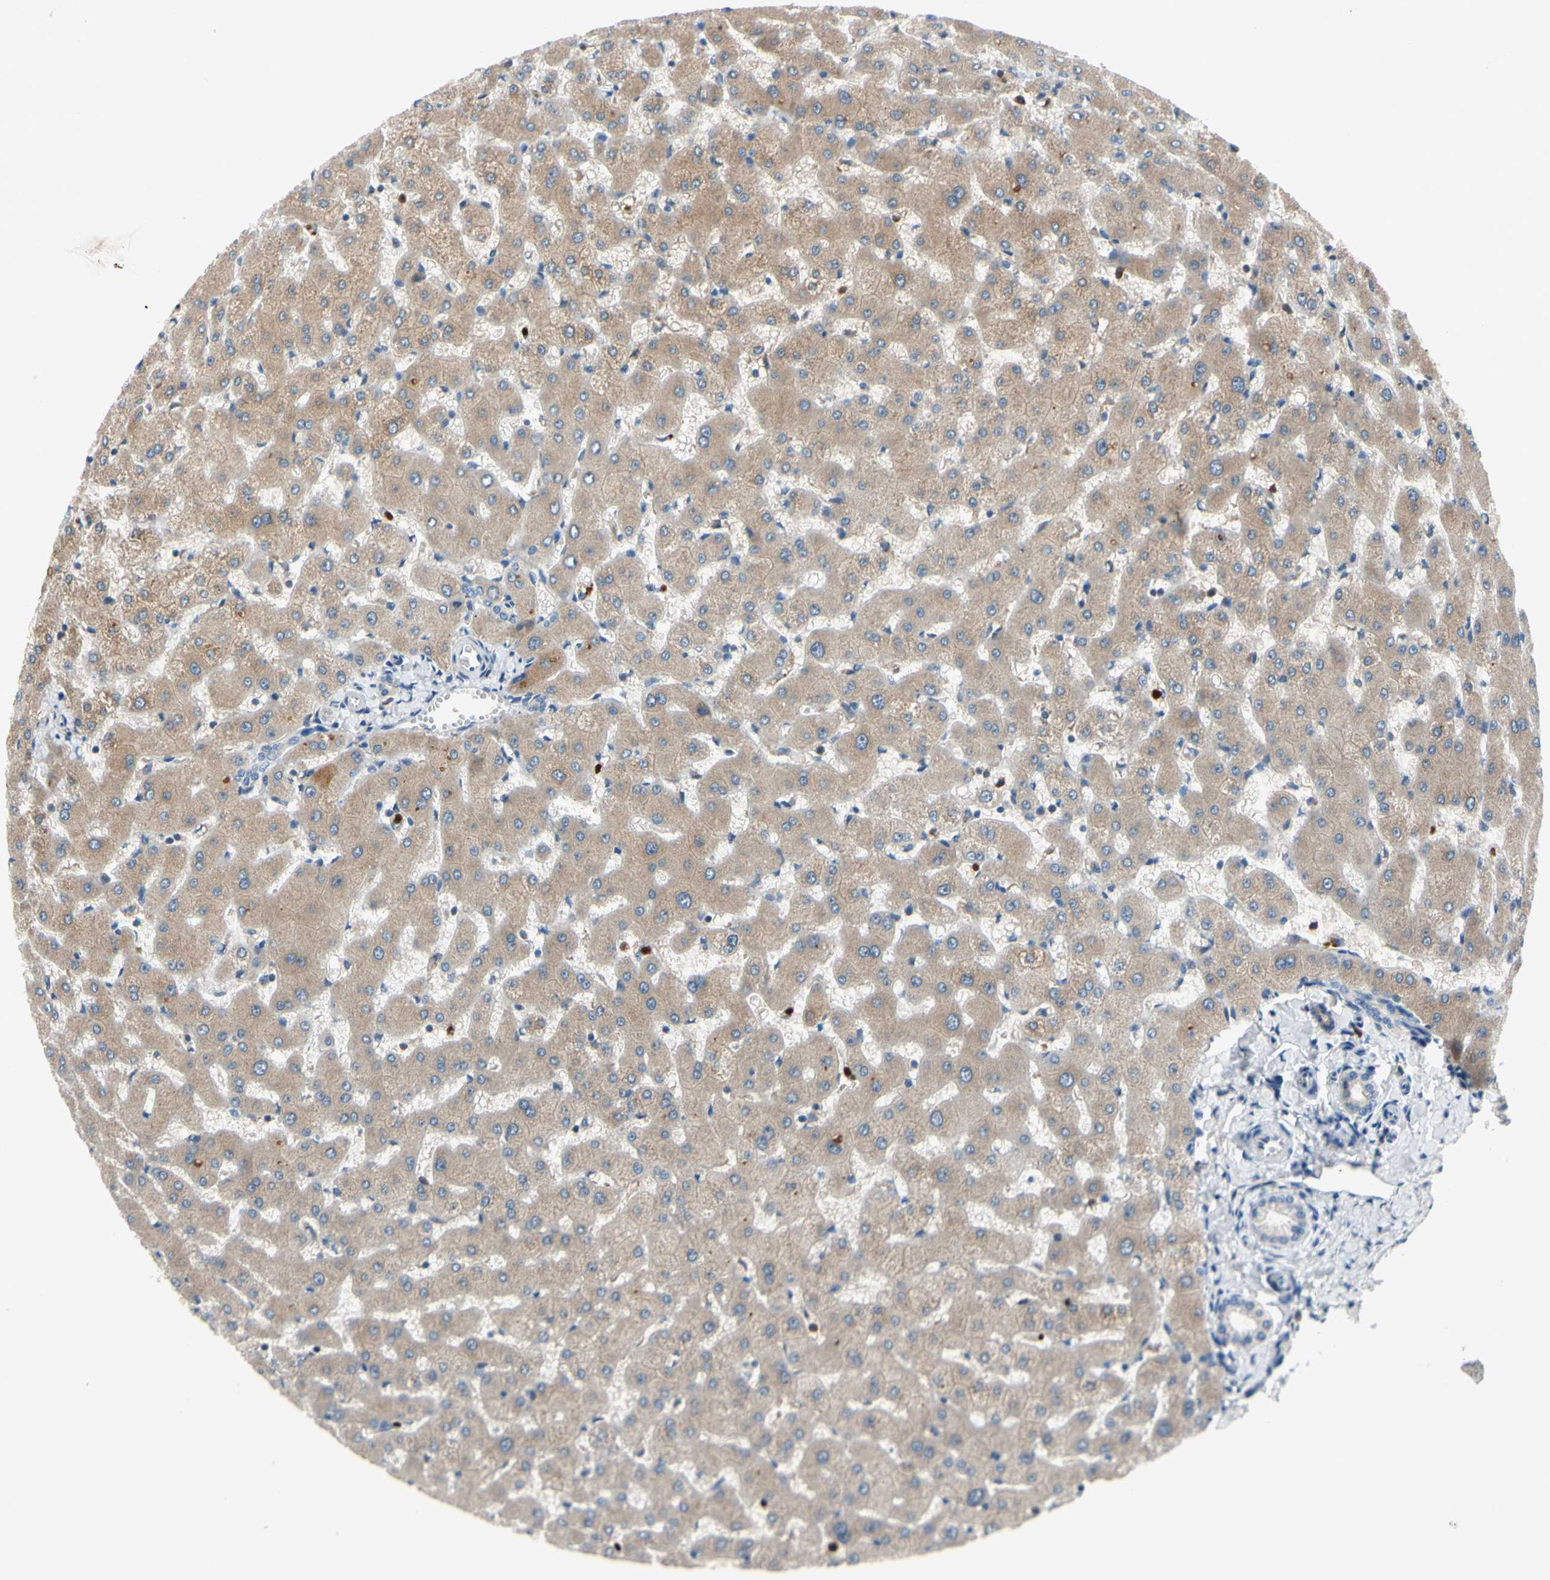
{"staining": {"intensity": "weak", "quantity": "25%-75%", "location": "cytoplasmic/membranous"}, "tissue": "liver", "cell_type": "Cholangiocytes", "image_type": "normal", "snomed": [{"axis": "morphology", "description": "Normal tissue, NOS"}, {"axis": "topography", "description": "Liver"}], "caption": "The histopathology image demonstrates a brown stain indicating the presence of a protein in the cytoplasmic/membranous of cholangiocytes in liver. The staining is performed using DAB brown chromogen to label protein expression. The nuclei are counter-stained blue using hematoxylin.", "gene": "HJURP", "patient": {"sex": "female", "age": 63}}